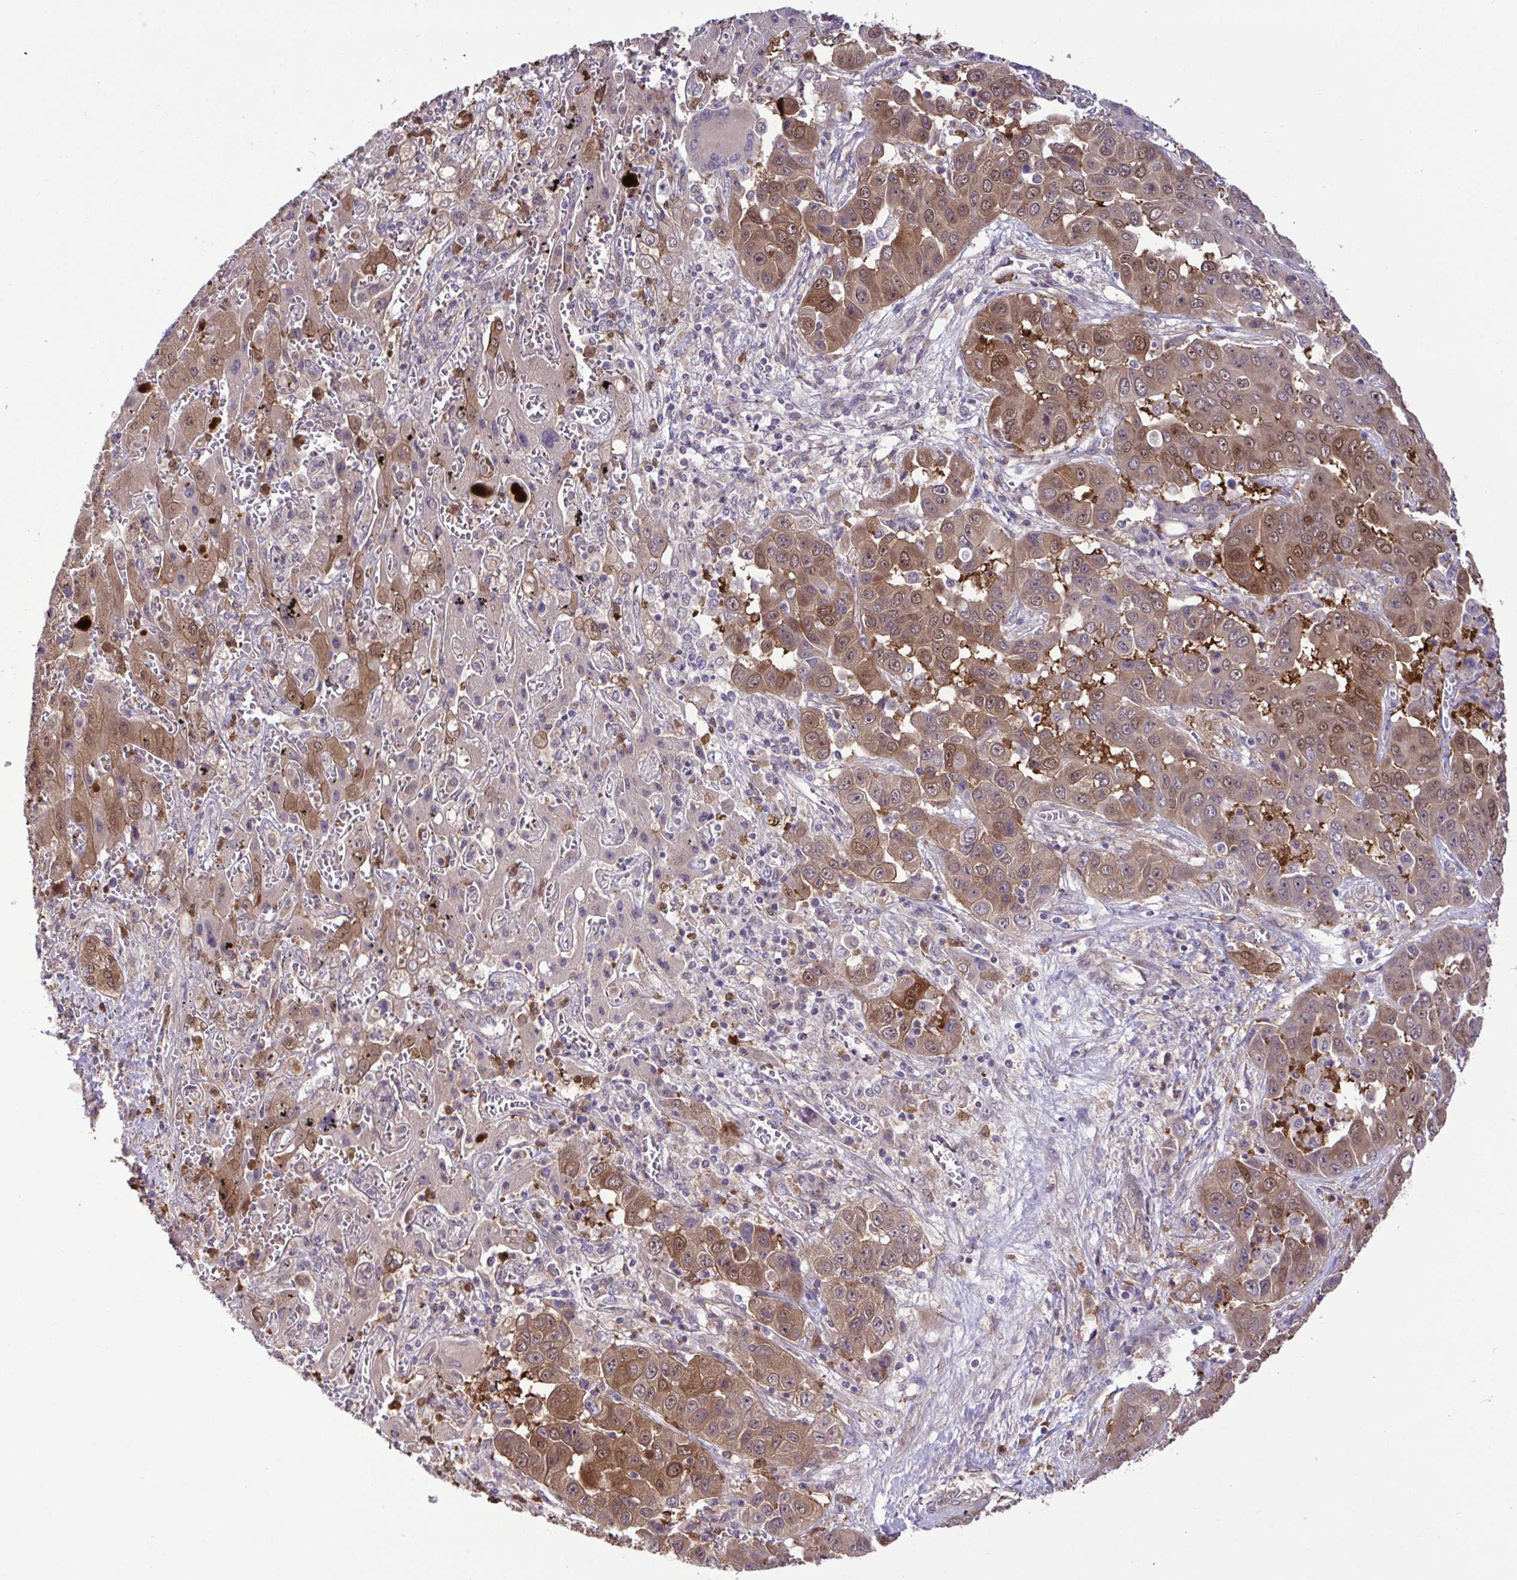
{"staining": {"intensity": "moderate", "quantity": ">75%", "location": "cytoplasmic/membranous,nuclear"}, "tissue": "liver cancer", "cell_type": "Tumor cells", "image_type": "cancer", "snomed": [{"axis": "morphology", "description": "Cholangiocarcinoma"}, {"axis": "topography", "description": "Liver"}], "caption": "A brown stain highlights moderate cytoplasmic/membranous and nuclear staining of a protein in human liver cancer (cholangiocarcinoma) tumor cells.", "gene": "CMPK1", "patient": {"sex": "female", "age": 52}}